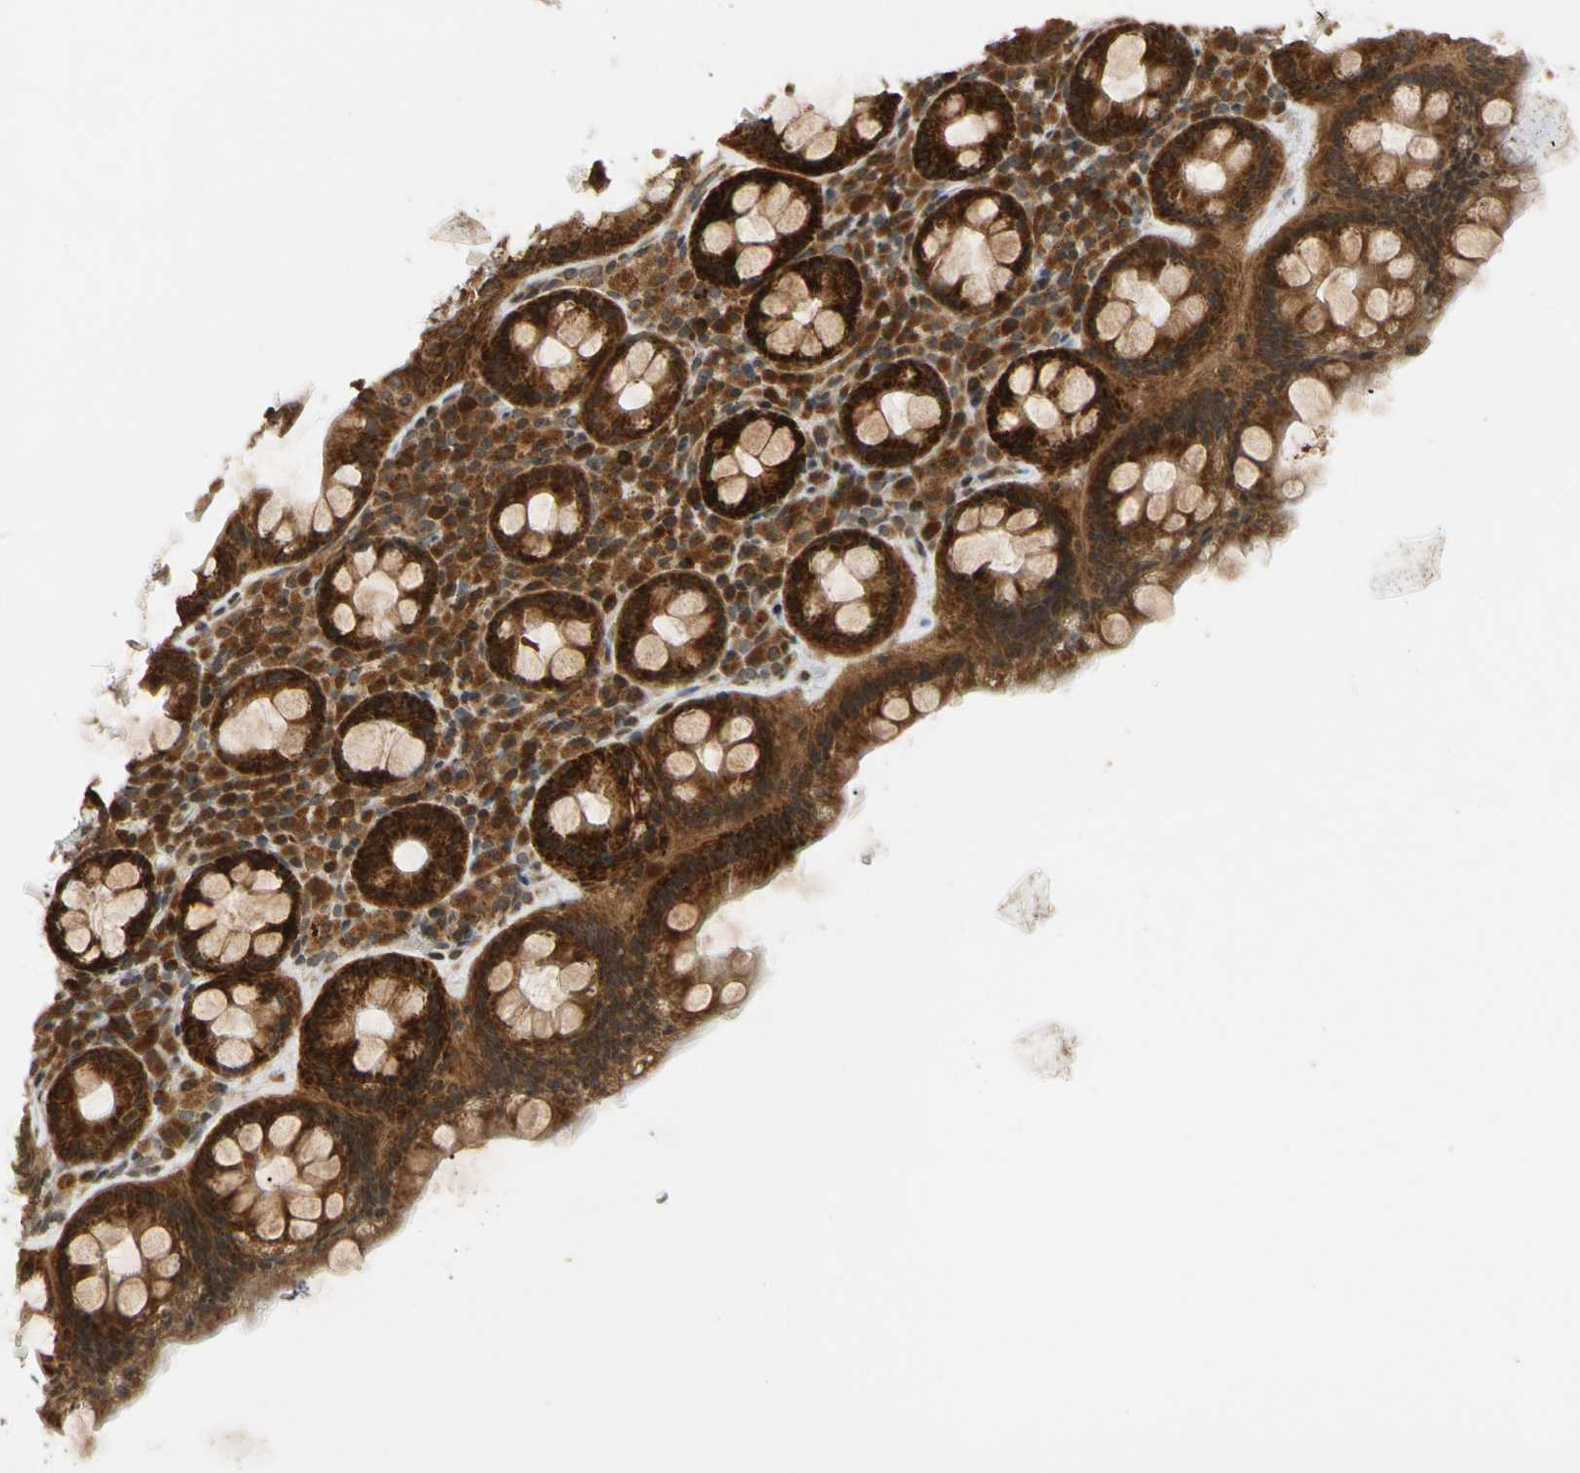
{"staining": {"intensity": "strong", "quantity": ">75%", "location": "cytoplasmic/membranous"}, "tissue": "rectum", "cell_type": "Glandular cells", "image_type": "normal", "snomed": [{"axis": "morphology", "description": "Normal tissue, NOS"}, {"axis": "topography", "description": "Rectum"}], "caption": "Protein staining shows strong cytoplasmic/membranous positivity in approximately >75% of glandular cells in unremarkable rectum. The staining is performed using DAB brown chromogen to label protein expression. The nuclei are counter-stained blue using hematoxylin.", "gene": "MRPS22", "patient": {"sex": "male", "age": 92}}